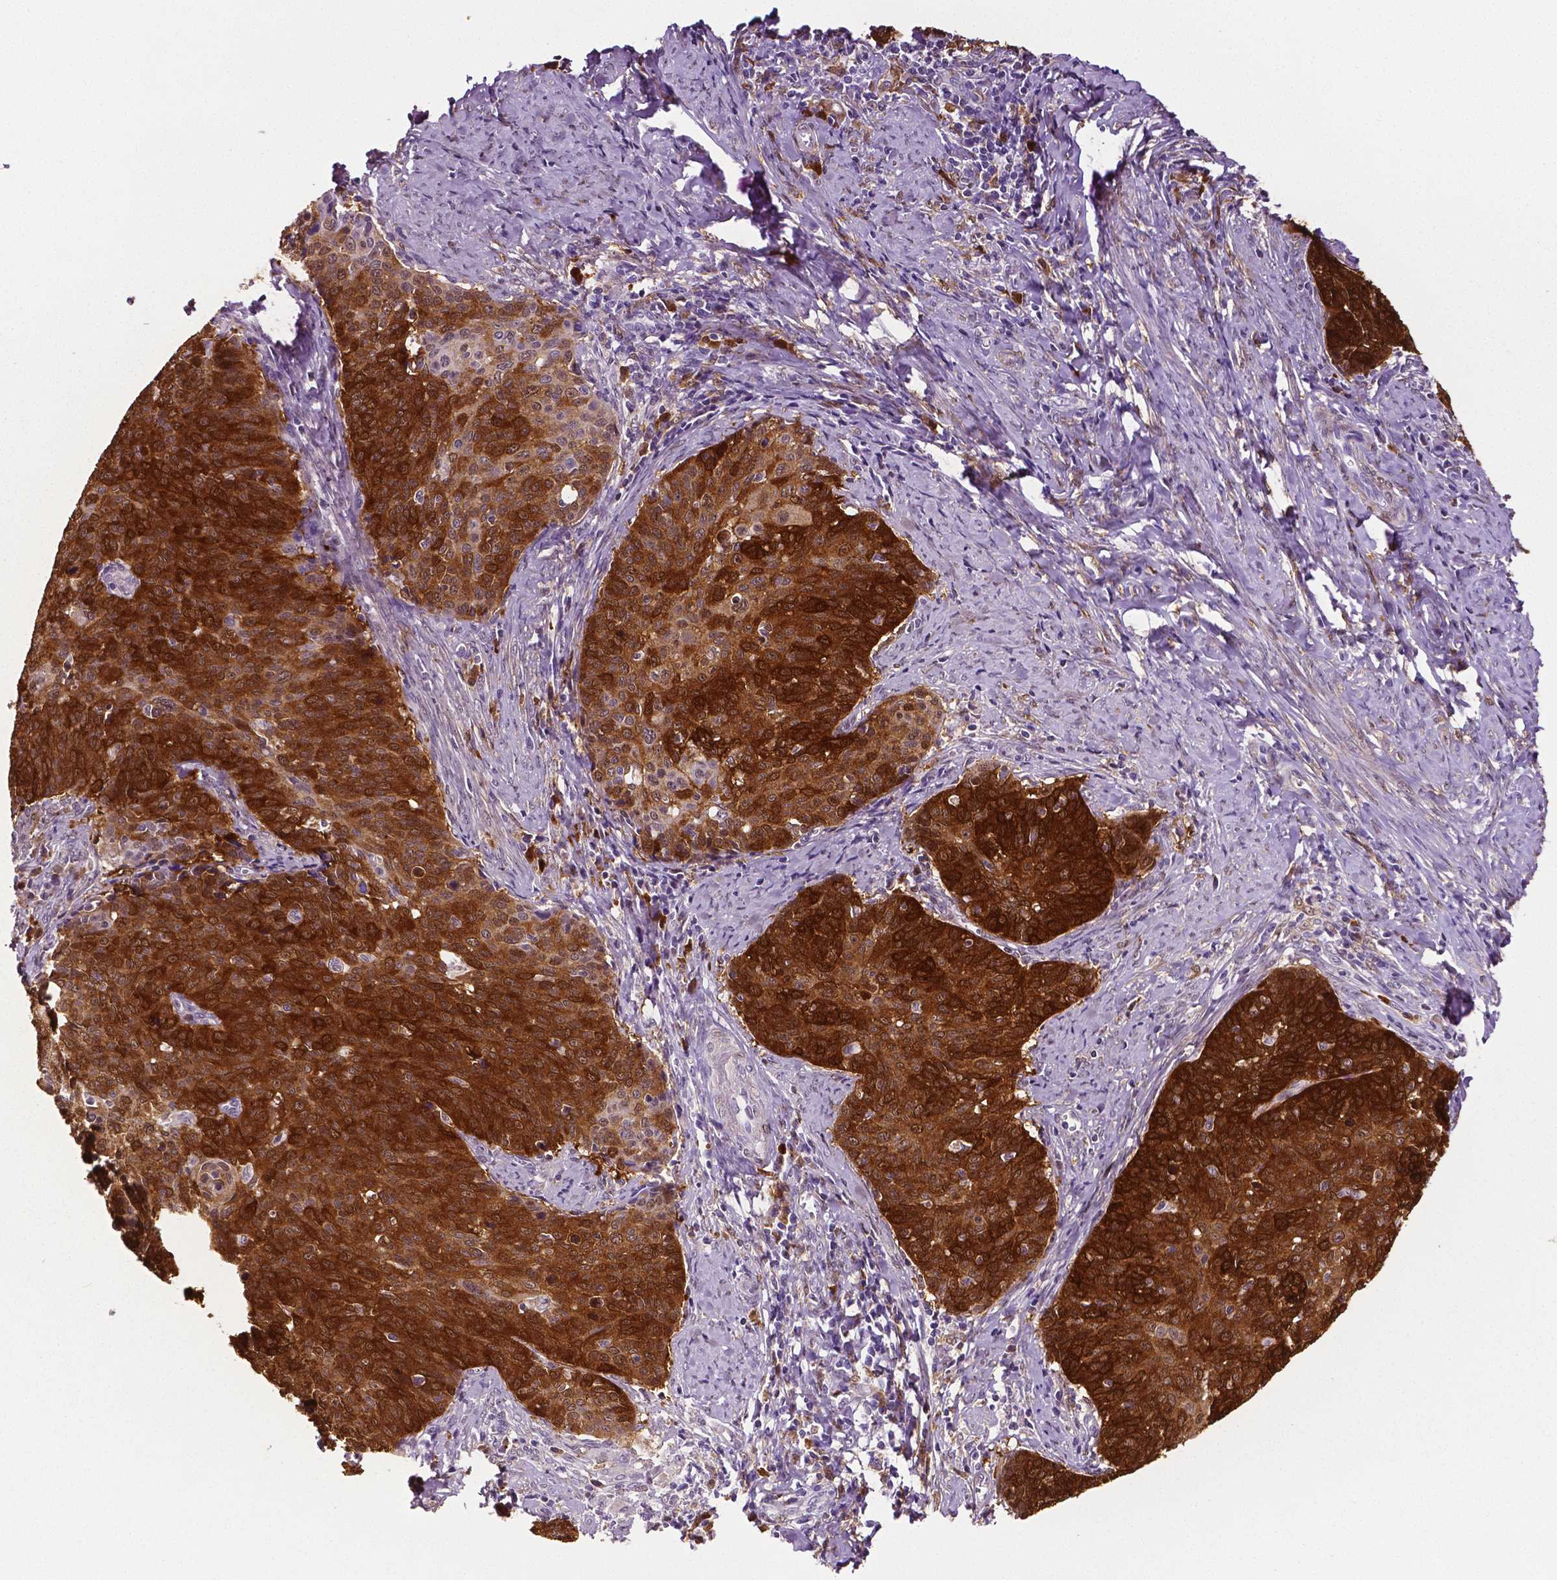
{"staining": {"intensity": "strong", "quantity": ">75%", "location": "cytoplasmic/membranous,nuclear"}, "tissue": "cervical cancer", "cell_type": "Tumor cells", "image_type": "cancer", "snomed": [{"axis": "morphology", "description": "Normal tissue, NOS"}, {"axis": "morphology", "description": "Squamous cell carcinoma, NOS"}, {"axis": "topography", "description": "Cervix"}], "caption": "Squamous cell carcinoma (cervical) stained for a protein (brown) exhibits strong cytoplasmic/membranous and nuclear positive expression in about >75% of tumor cells.", "gene": "PHGDH", "patient": {"sex": "female", "age": 39}}